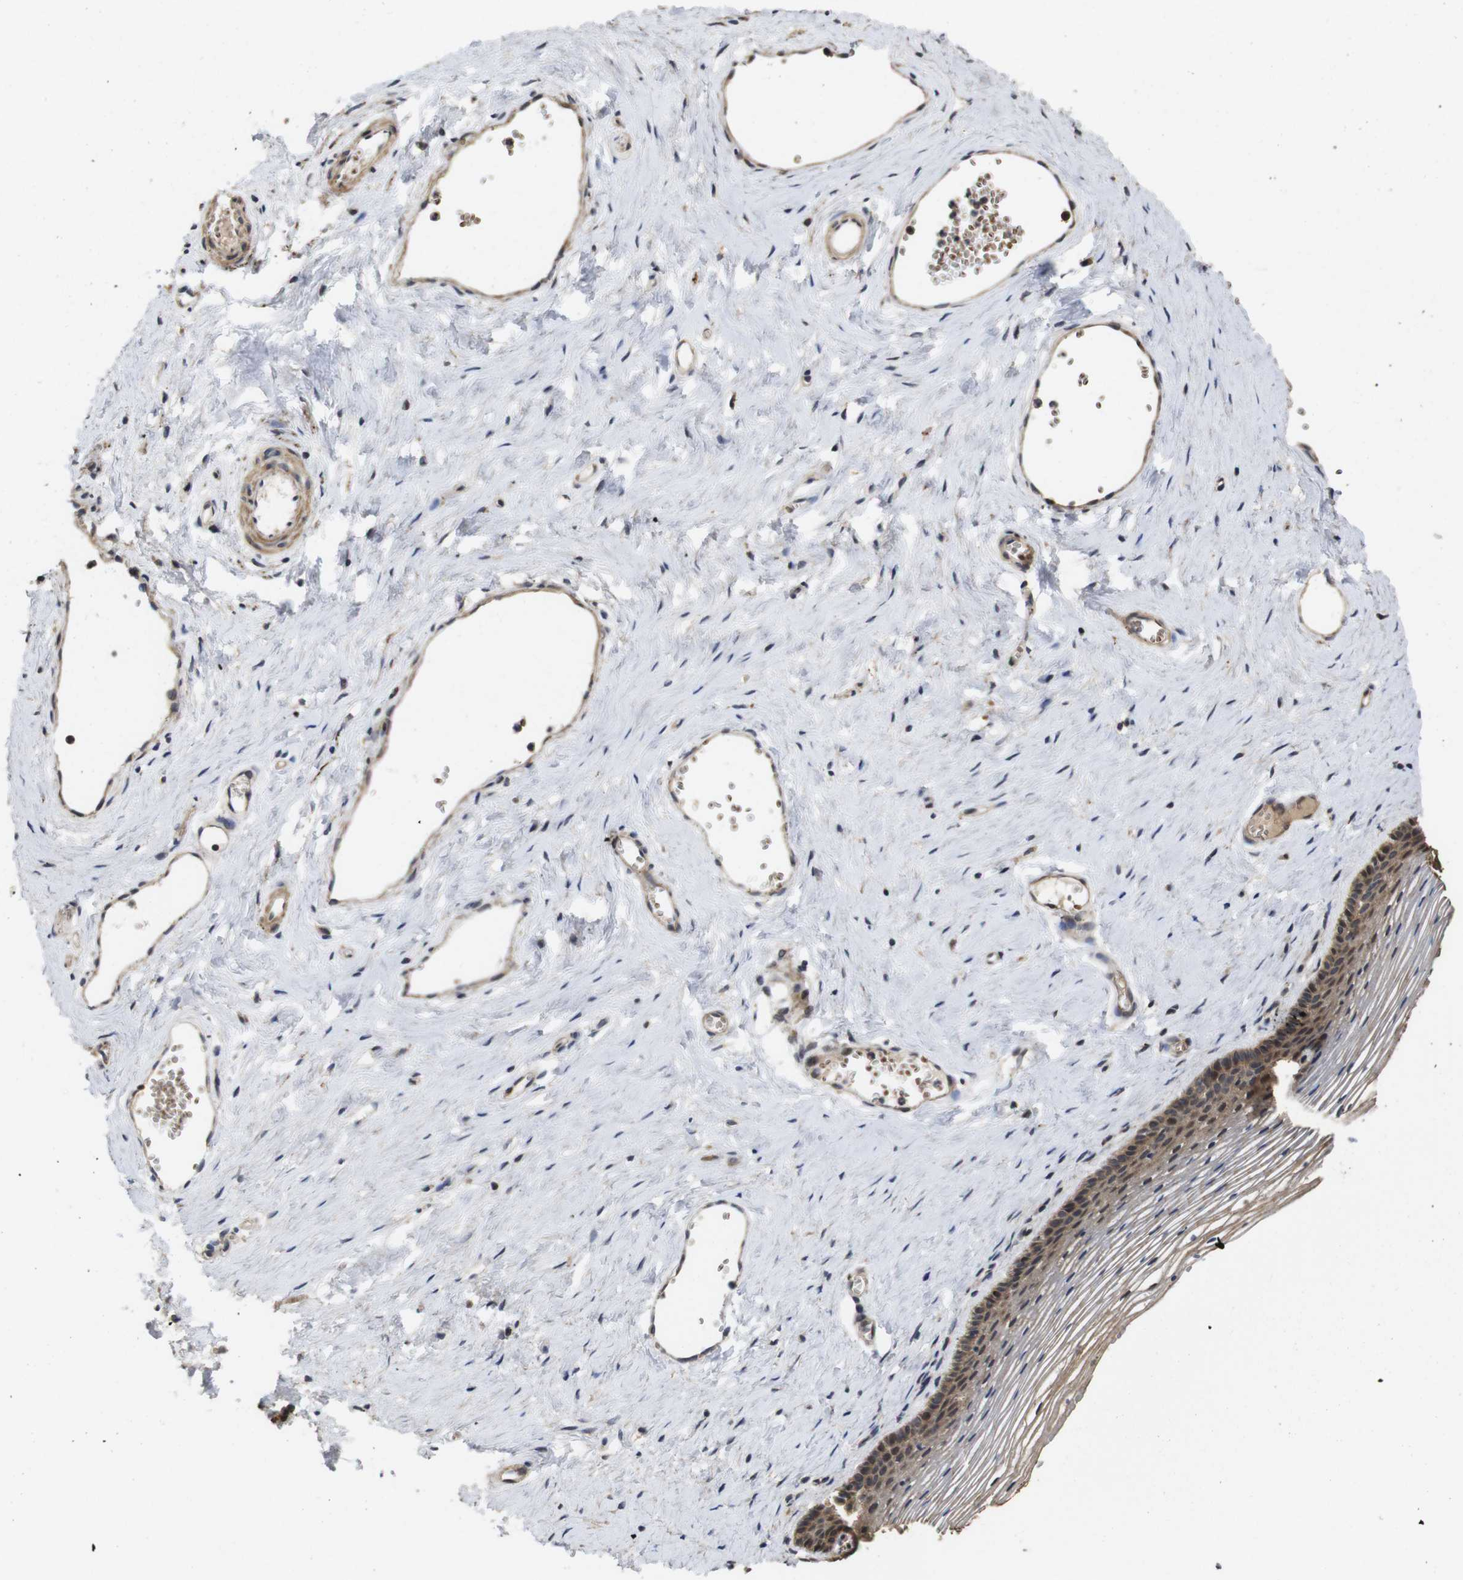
{"staining": {"intensity": "moderate", "quantity": ">75%", "location": "cytoplasmic/membranous"}, "tissue": "vagina", "cell_type": "Squamous epithelial cells", "image_type": "normal", "snomed": [{"axis": "morphology", "description": "Normal tissue, NOS"}, {"axis": "topography", "description": "Vagina"}], "caption": "Squamous epithelial cells show moderate cytoplasmic/membranous positivity in approximately >75% of cells in unremarkable vagina.", "gene": "PTPN14", "patient": {"sex": "female", "age": 32}}